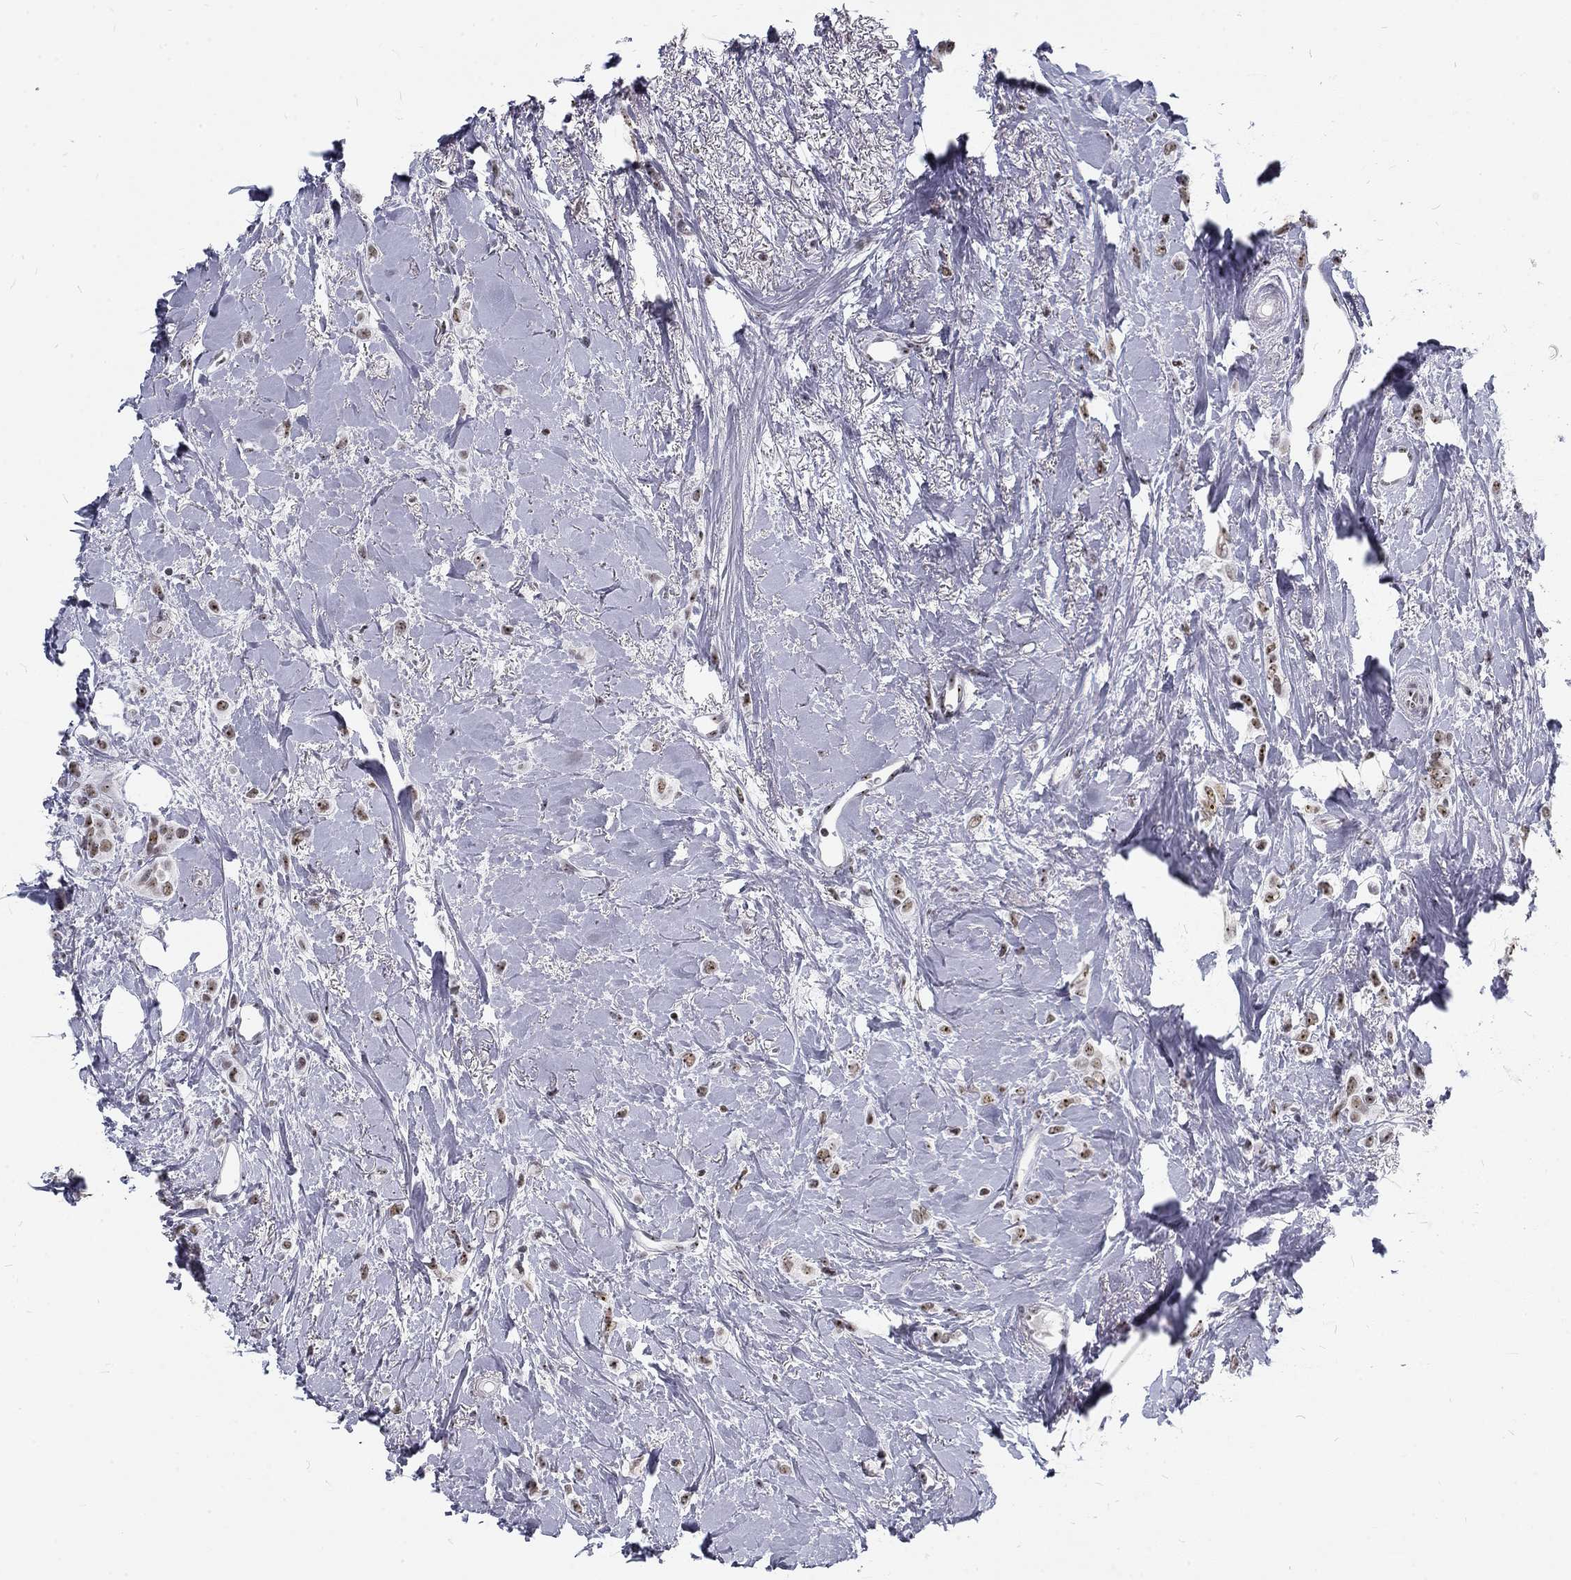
{"staining": {"intensity": "weak", "quantity": ">75%", "location": "nuclear"}, "tissue": "breast cancer", "cell_type": "Tumor cells", "image_type": "cancer", "snomed": [{"axis": "morphology", "description": "Lobular carcinoma"}, {"axis": "topography", "description": "Breast"}], "caption": "A high-resolution micrograph shows immunohistochemistry (IHC) staining of breast cancer, which reveals weak nuclear positivity in approximately >75% of tumor cells.", "gene": "SNORC", "patient": {"sex": "female", "age": 66}}